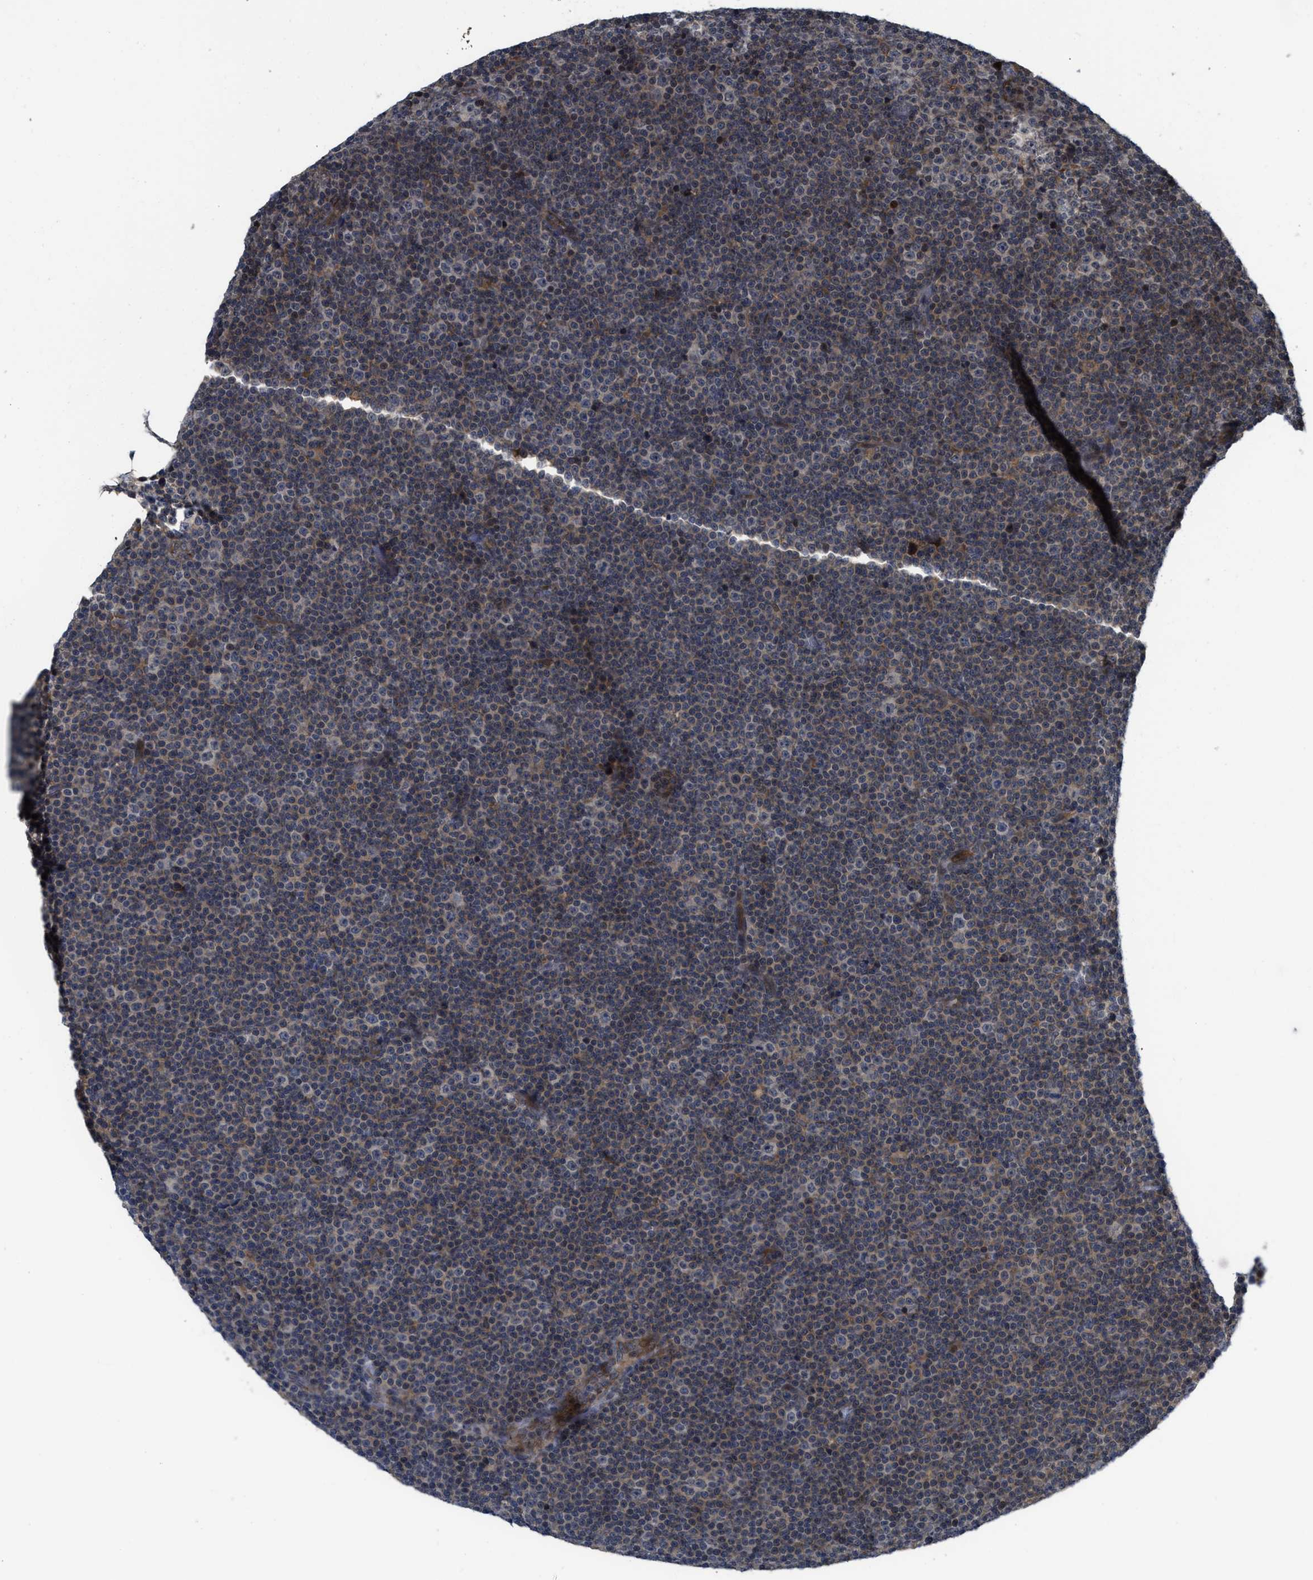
{"staining": {"intensity": "weak", "quantity": "<25%", "location": "cytoplasmic/membranous"}, "tissue": "lymphoma", "cell_type": "Tumor cells", "image_type": "cancer", "snomed": [{"axis": "morphology", "description": "Malignant lymphoma, non-Hodgkin's type, Low grade"}, {"axis": "topography", "description": "Lymph node"}], "caption": "Tumor cells are negative for brown protein staining in low-grade malignant lymphoma, non-Hodgkin's type. (DAB (3,3'-diaminobenzidine) immunohistochemistry (IHC), high magnification).", "gene": "DNAJC28", "patient": {"sex": "female", "age": 67}}